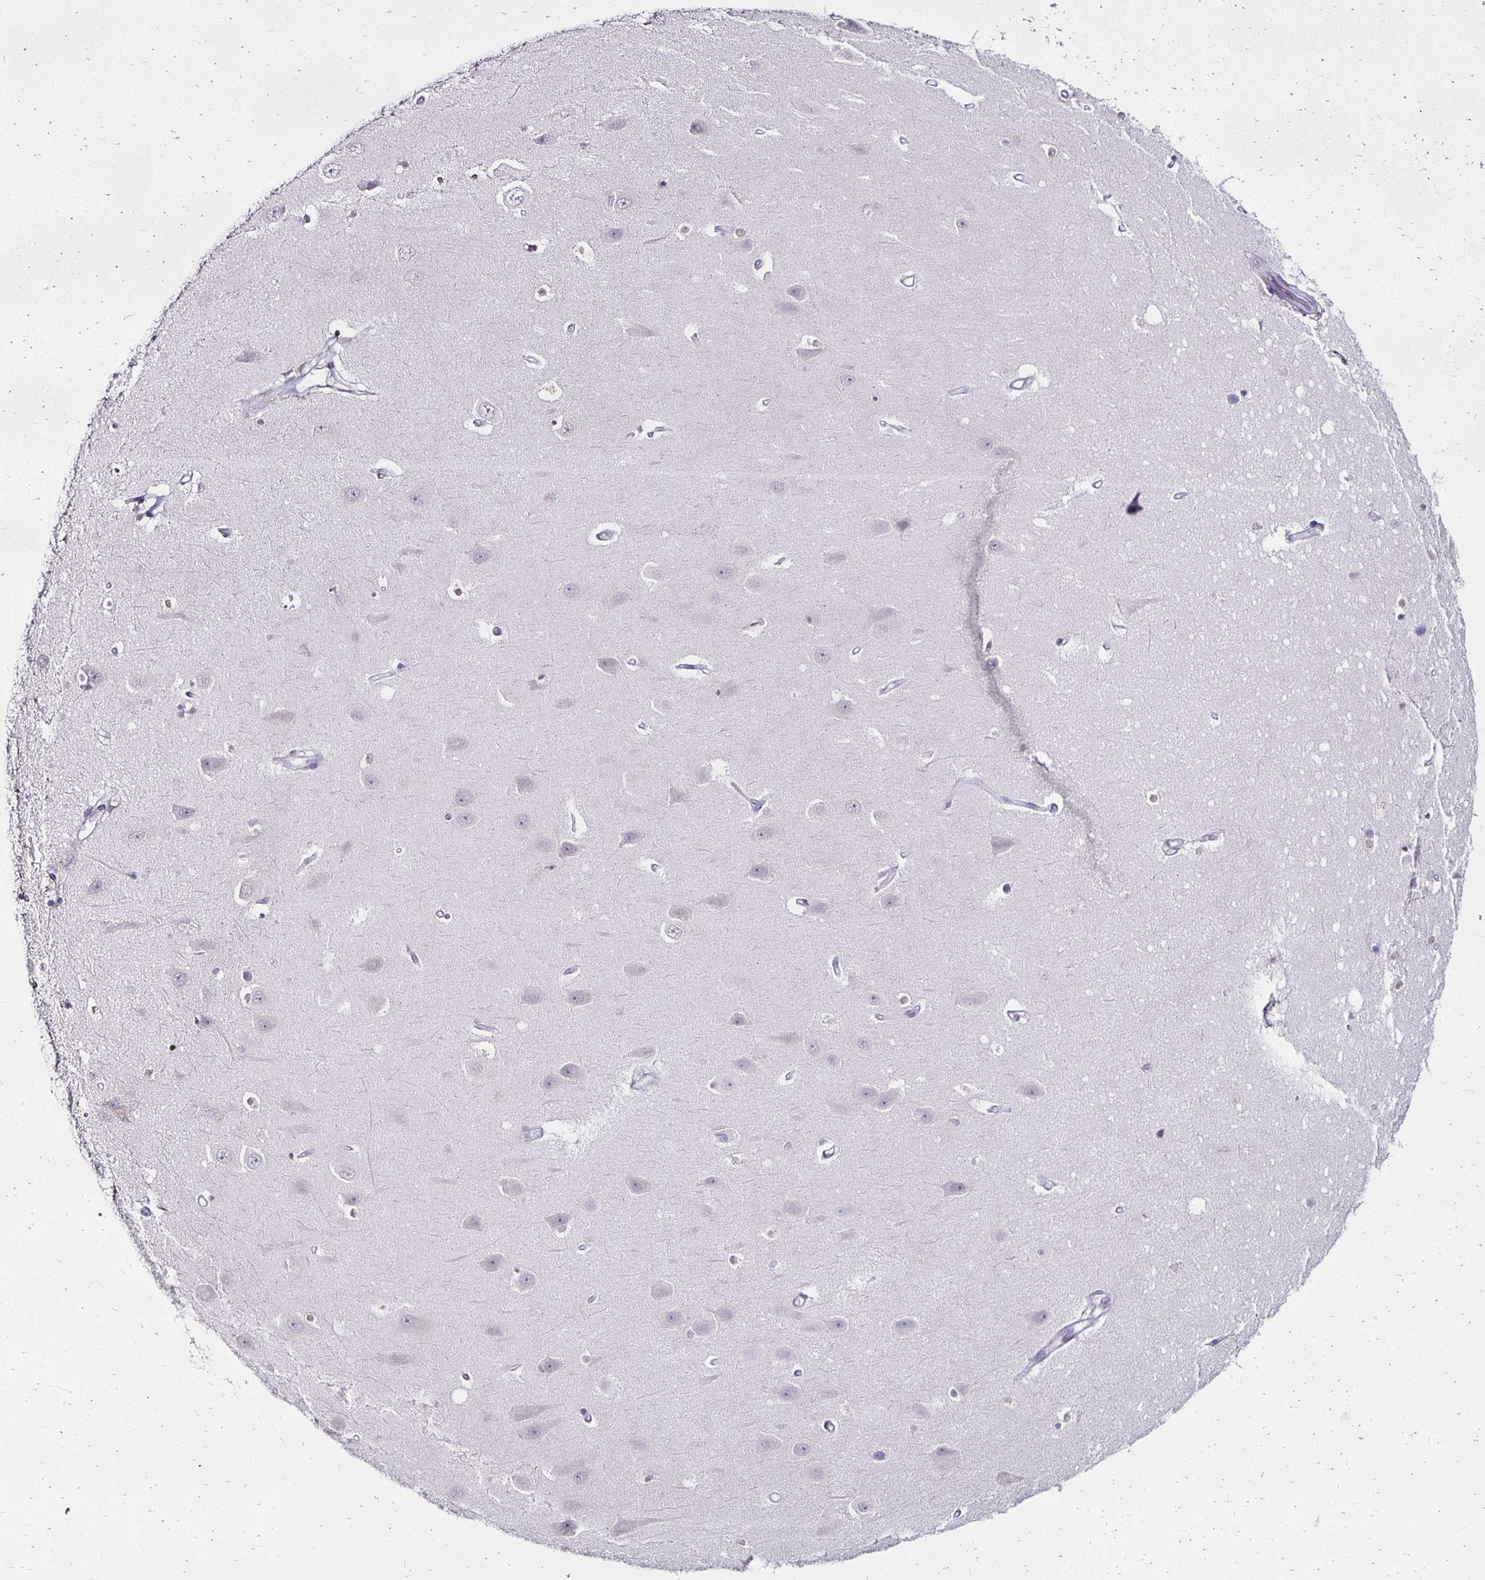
{"staining": {"intensity": "negative", "quantity": "none", "location": "none"}, "tissue": "hippocampus", "cell_type": "Glial cells", "image_type": "normal", "snomed": [{"axis": "morphology", "description": "Normal tissue, NOS"}, {"axis": "topography", "description": "Hippocampus"}], "caption": "High magnification brightfield microscopy of normal hippocampus stained with DAB (3,3'-diaminobenzidine) (brown) and counterstained with hematoxylin (blue): glial cells show no significant positivity.", "gene": "TOMM34", "patient": {"sex": "male", "age": 63}}